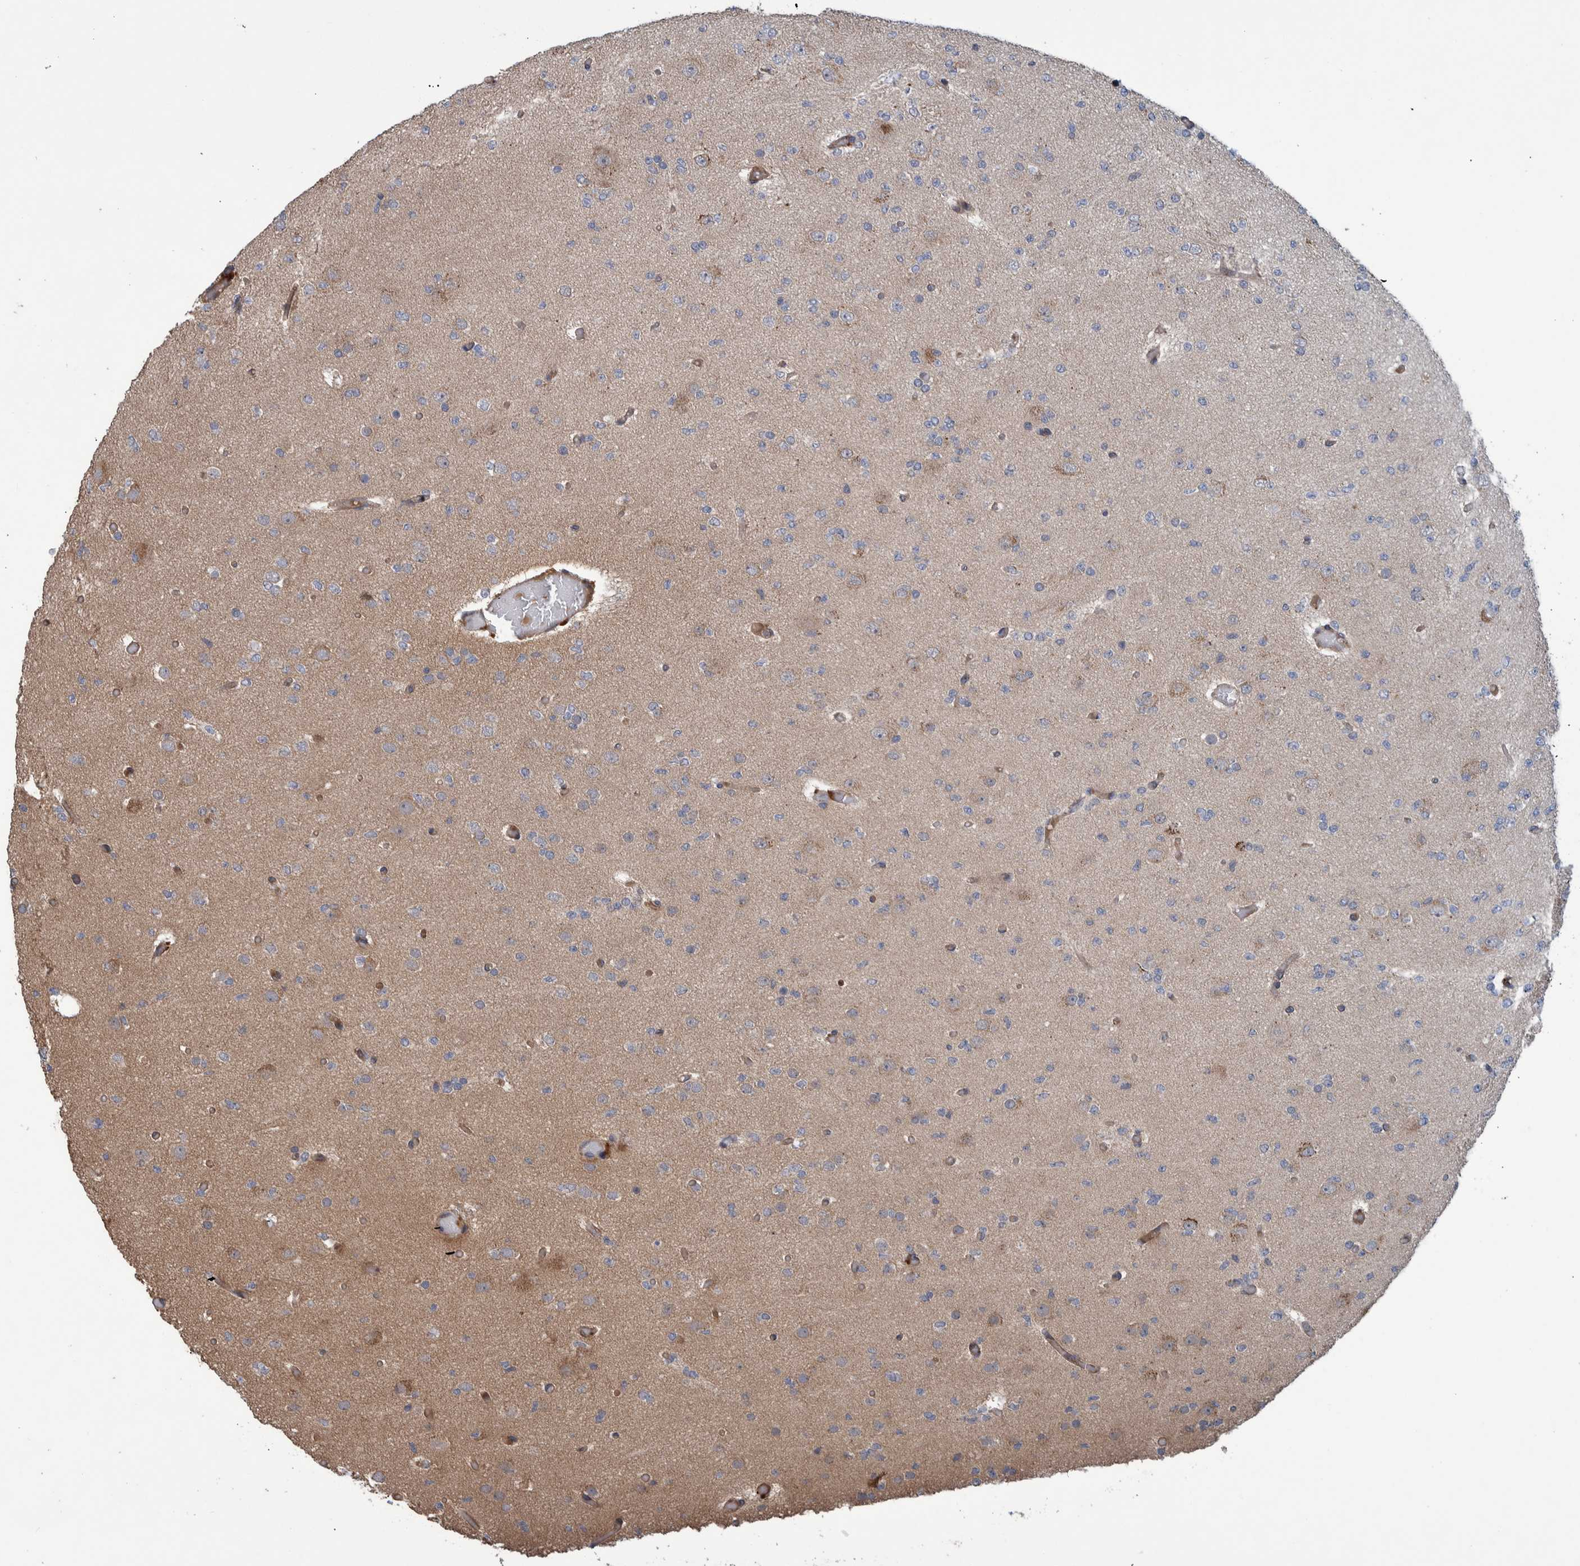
{"staining": {"intensity": "weak", "quantity": "<25%", "location": "cytoplasmic/membranous"}, "tissue": "glioma", "cell_type": "Tumor cells", "image_type": "cancer", "snomed": [{"axis": "morphology", "description": "Glioma, malignant, Low grade"}, {"axis": "topography", "description": "Brain"}], "caption": "A photomicrograph of glioma stained for a protein exhibits no brown staining in tumor cells. (DAB (3,3'-diaminobenzidine) immunohistochemistry (IHC), high magnification).", "gene": "B3GNTL1", "patient": {"sex": "female", "age": 22}}